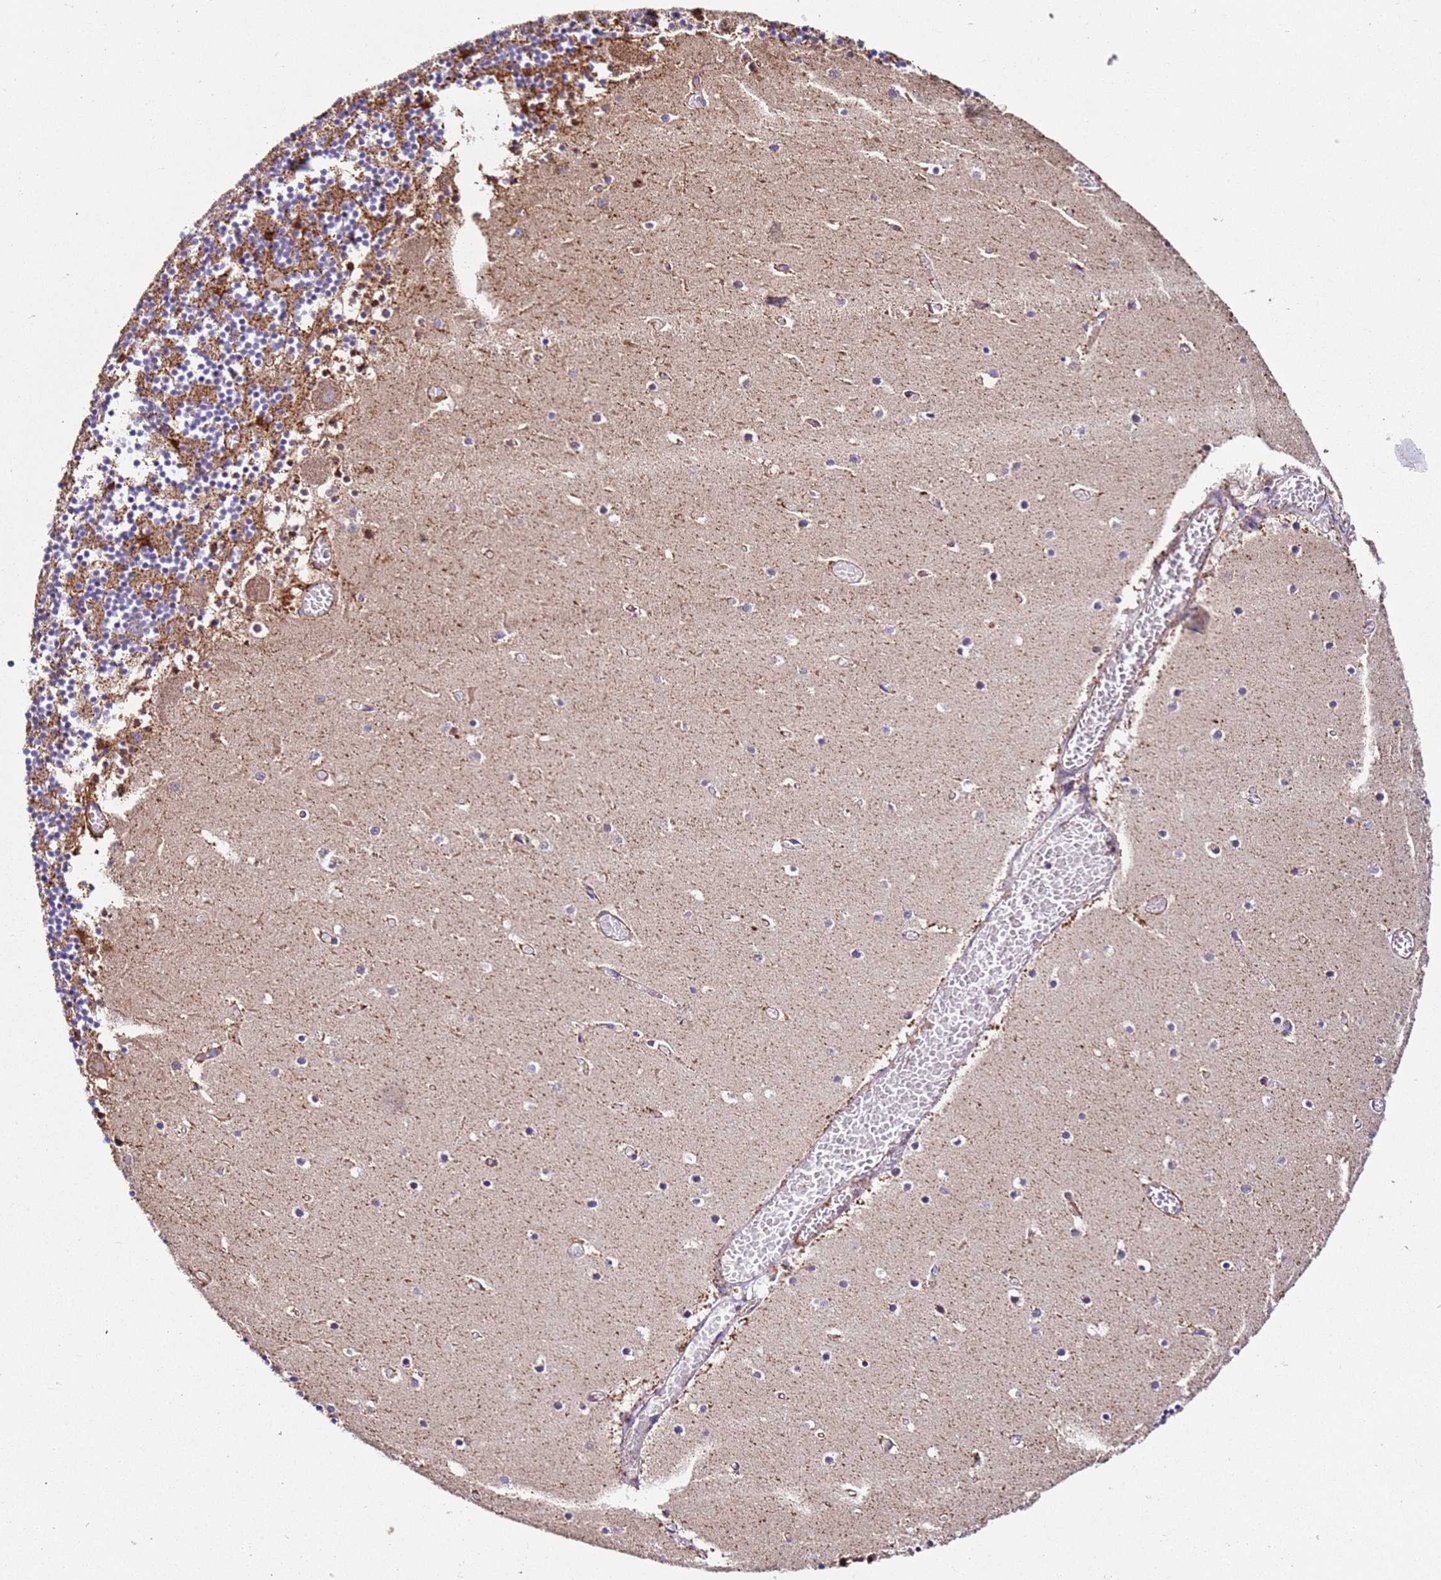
{"staining": {"intensity": "moderate", "quantity": "25%-75%", "location": "cytoplasmic/membranous"}, "tissue": "cerebellum", "cell_type": "Cells in granular layer", "image_type": "normal", "snomed": [{"axis": "morphology", "description": "Normal tissue, NOS"}, {"axis": "topography", "description": "Cerebellum"}], "caption": "Approximately 25%-75% of cells in granular layer in benign human cerebellum show moderate cytoplasmic/membranous protein expression as visualized by brown immunohistochemical staining.", "gene": "RMND5A", "patient": {"sex": "female", "age": 28}}